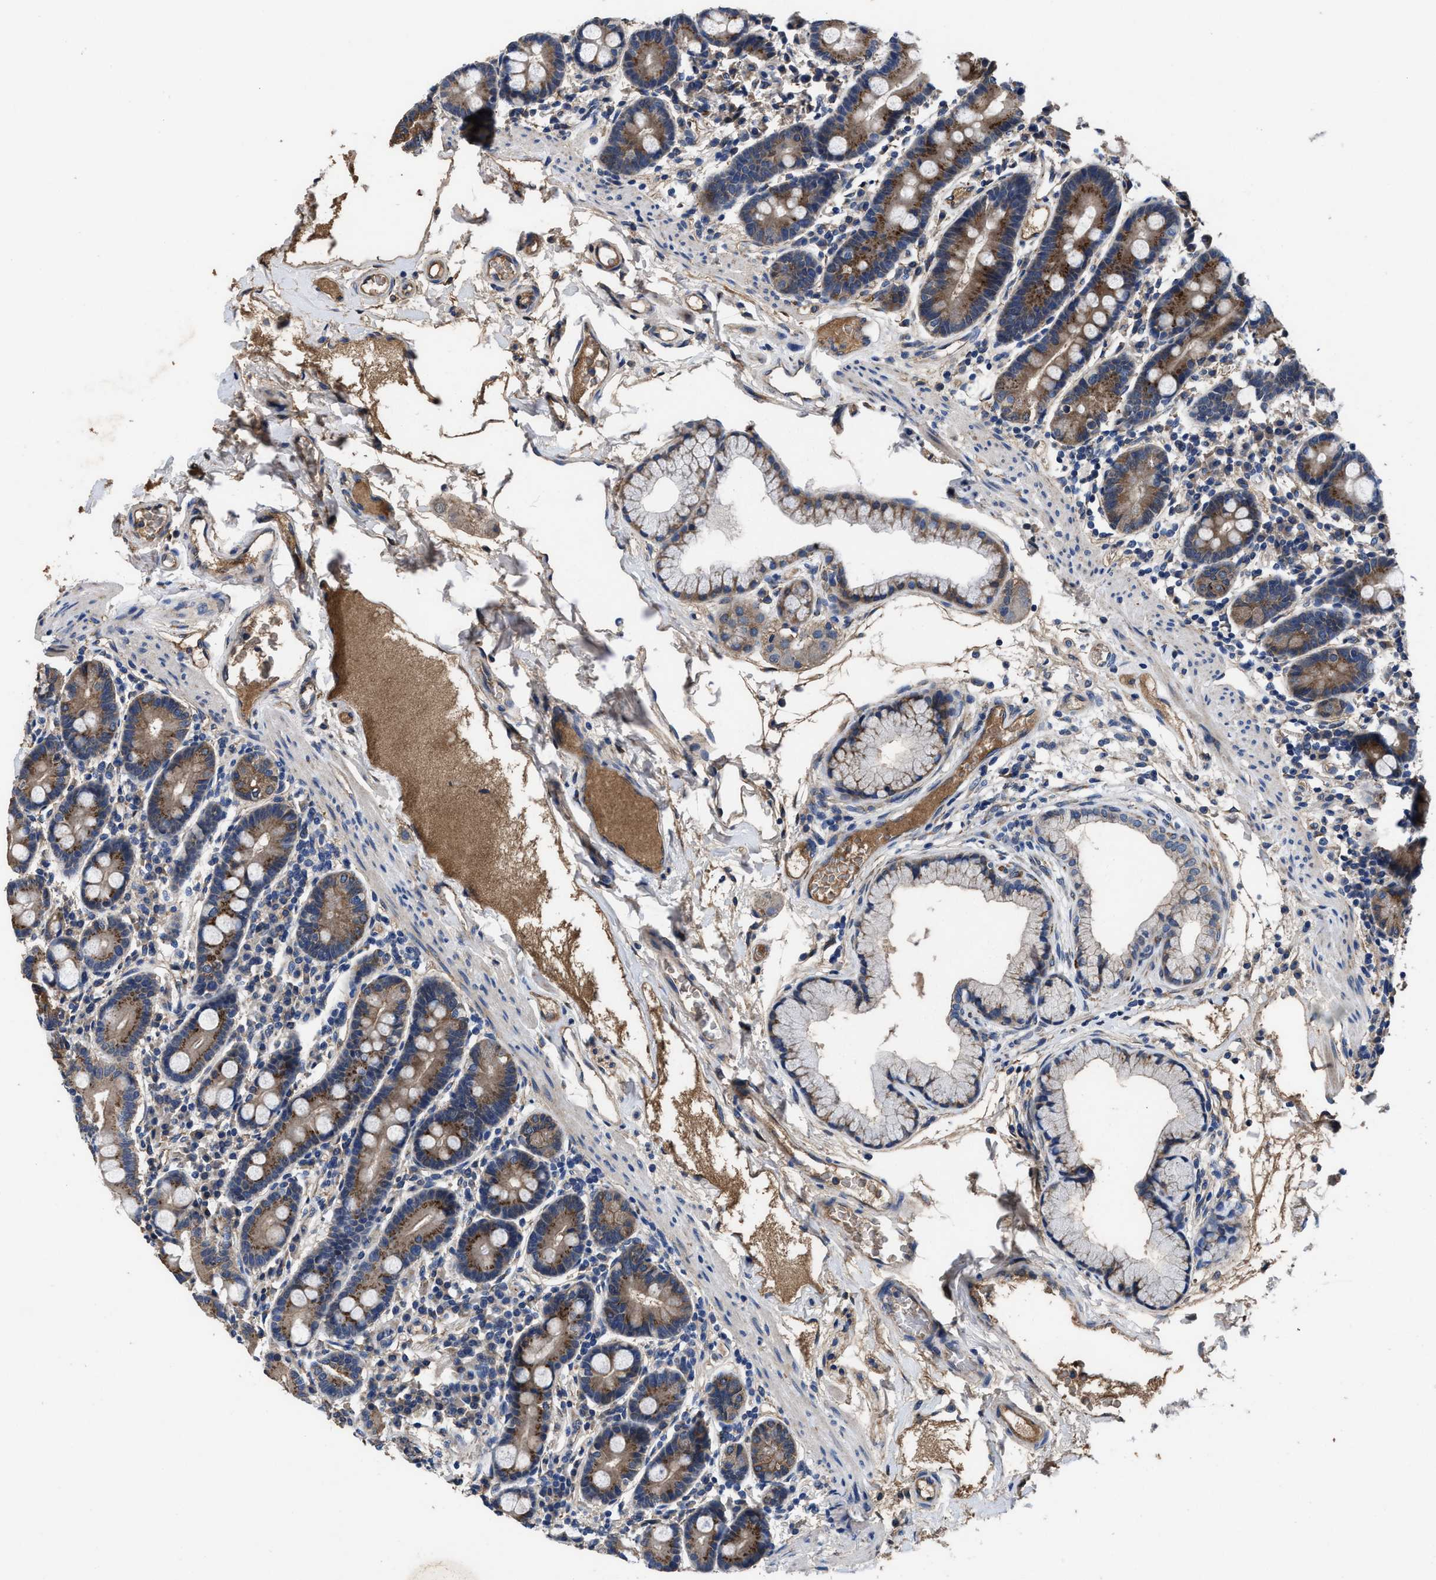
{"staining": {"intensity": "moderate", "quantity": ">75%", "location": "cytoplasmic/membranous"}, "tissue": "duodenum", "cell_type": "Glandular cells", "image_type": "normal", "snomed": [{"axis": "morphology", "description": "Normal tissue, NOS"}, {"axis": "topography", "description": "Duodenum"}], "caption": "Immunohistochemical staining of benign duodenum demonstrates medium levels of moderate cytoplasmic/membranous positivity in approximately >75% of glandular cells.", "gene": "IDNK", "patient": {"sex": "male", "age": 50}}